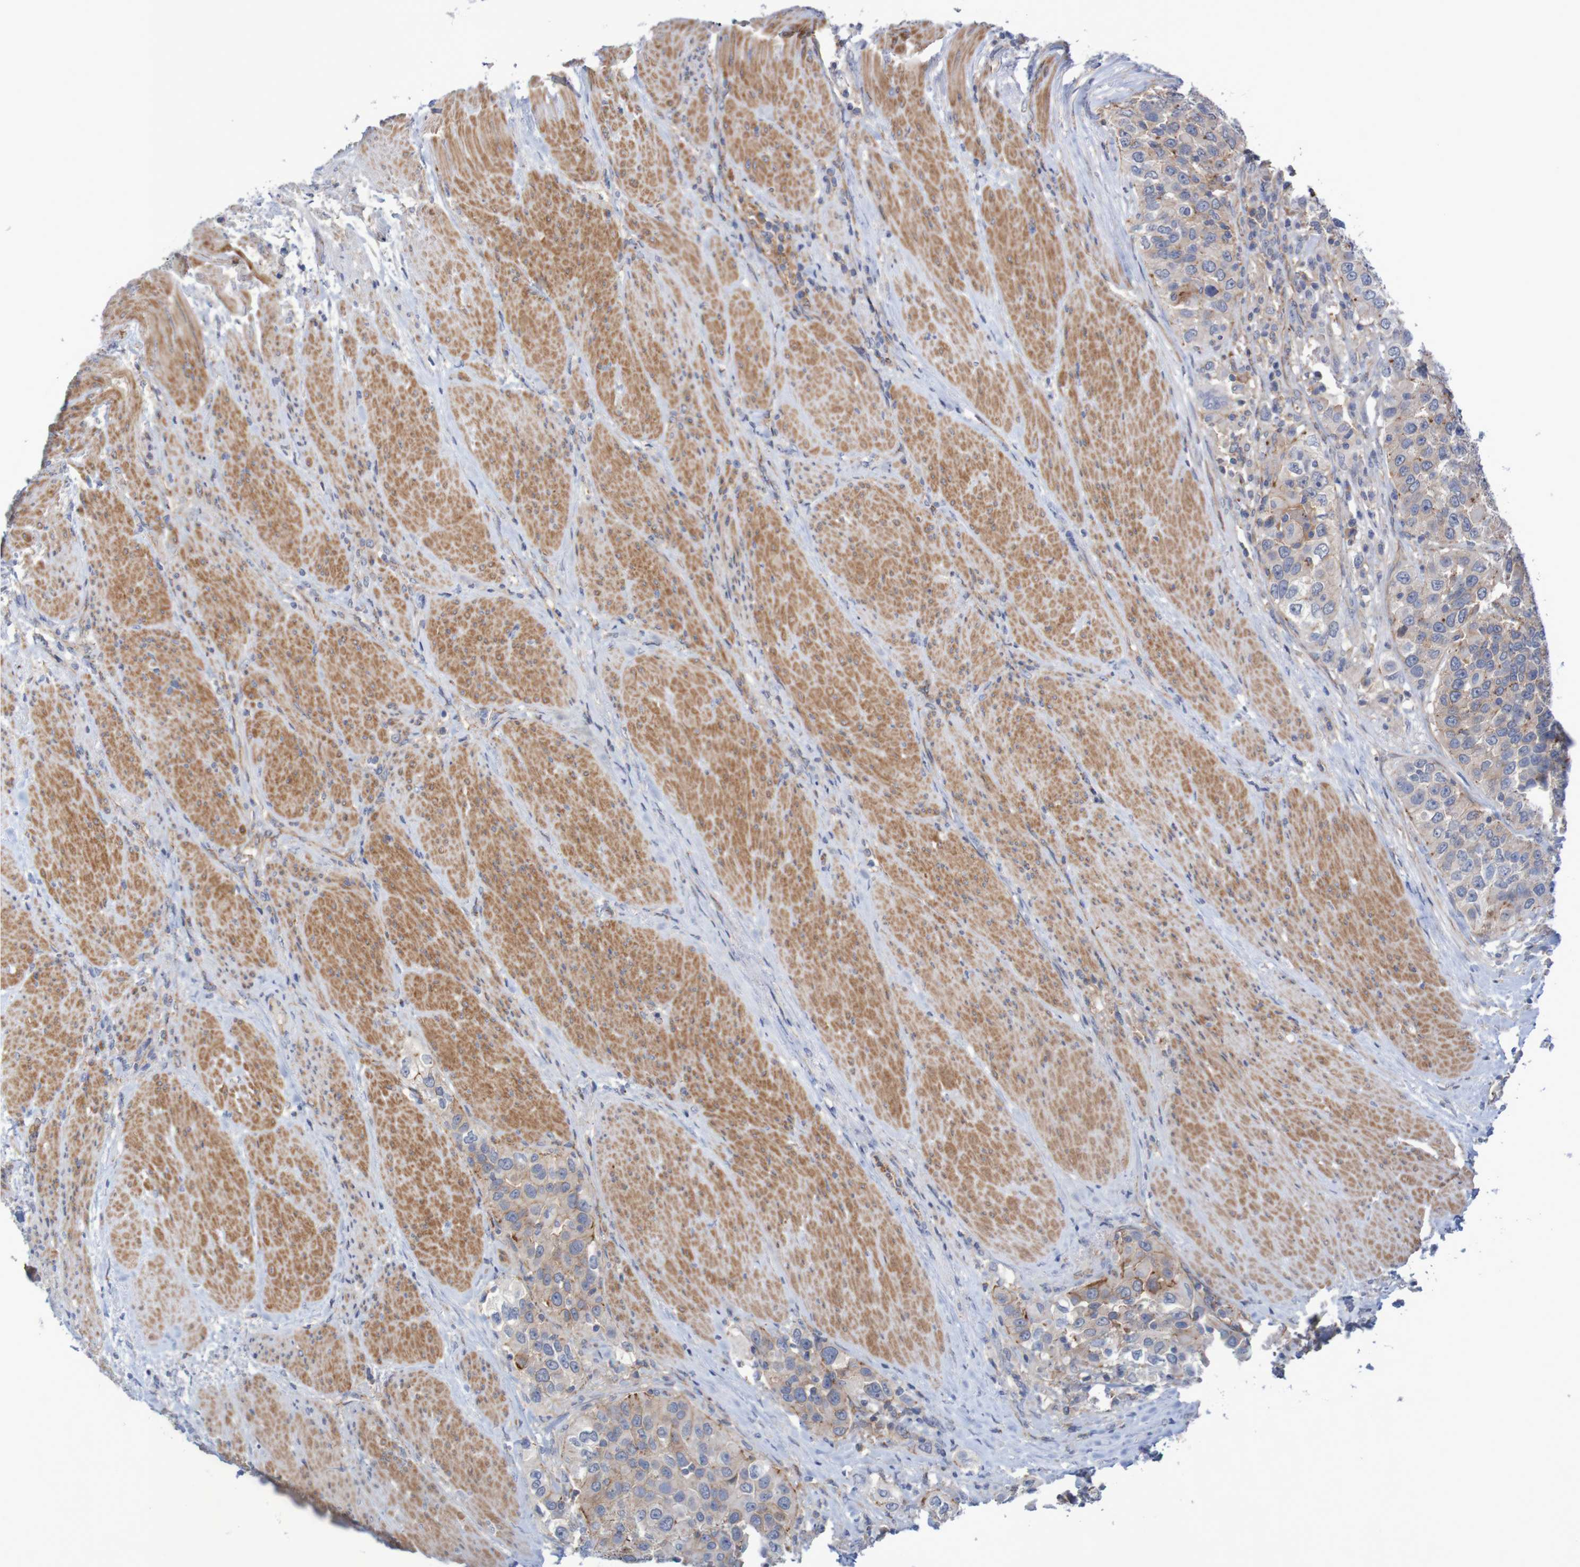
{"staining": {"intensity": "weak", "quantity": "<25%", "location": "cytoplasmic/membranous"}, "tissue": "urothelial cancer", "cell_type": "Tumor cells", "image_type": "cancer", "snomed": [{"axis": "morphology", "description": "Urothelial carcinoma, High grade"}, {"axis": "topography", "description": "Urinary bladder"}], "caption": "Immunohistochemistry photomicrograph of neoplastic tissue: human high-grade urothelial carcinoma stained with DAB demonstrates no significant protein expression in tumor cells. Nuclei are stained in blue.", "gene": "NECTIN2", "patient": {"sex": "female", "age": 80}}